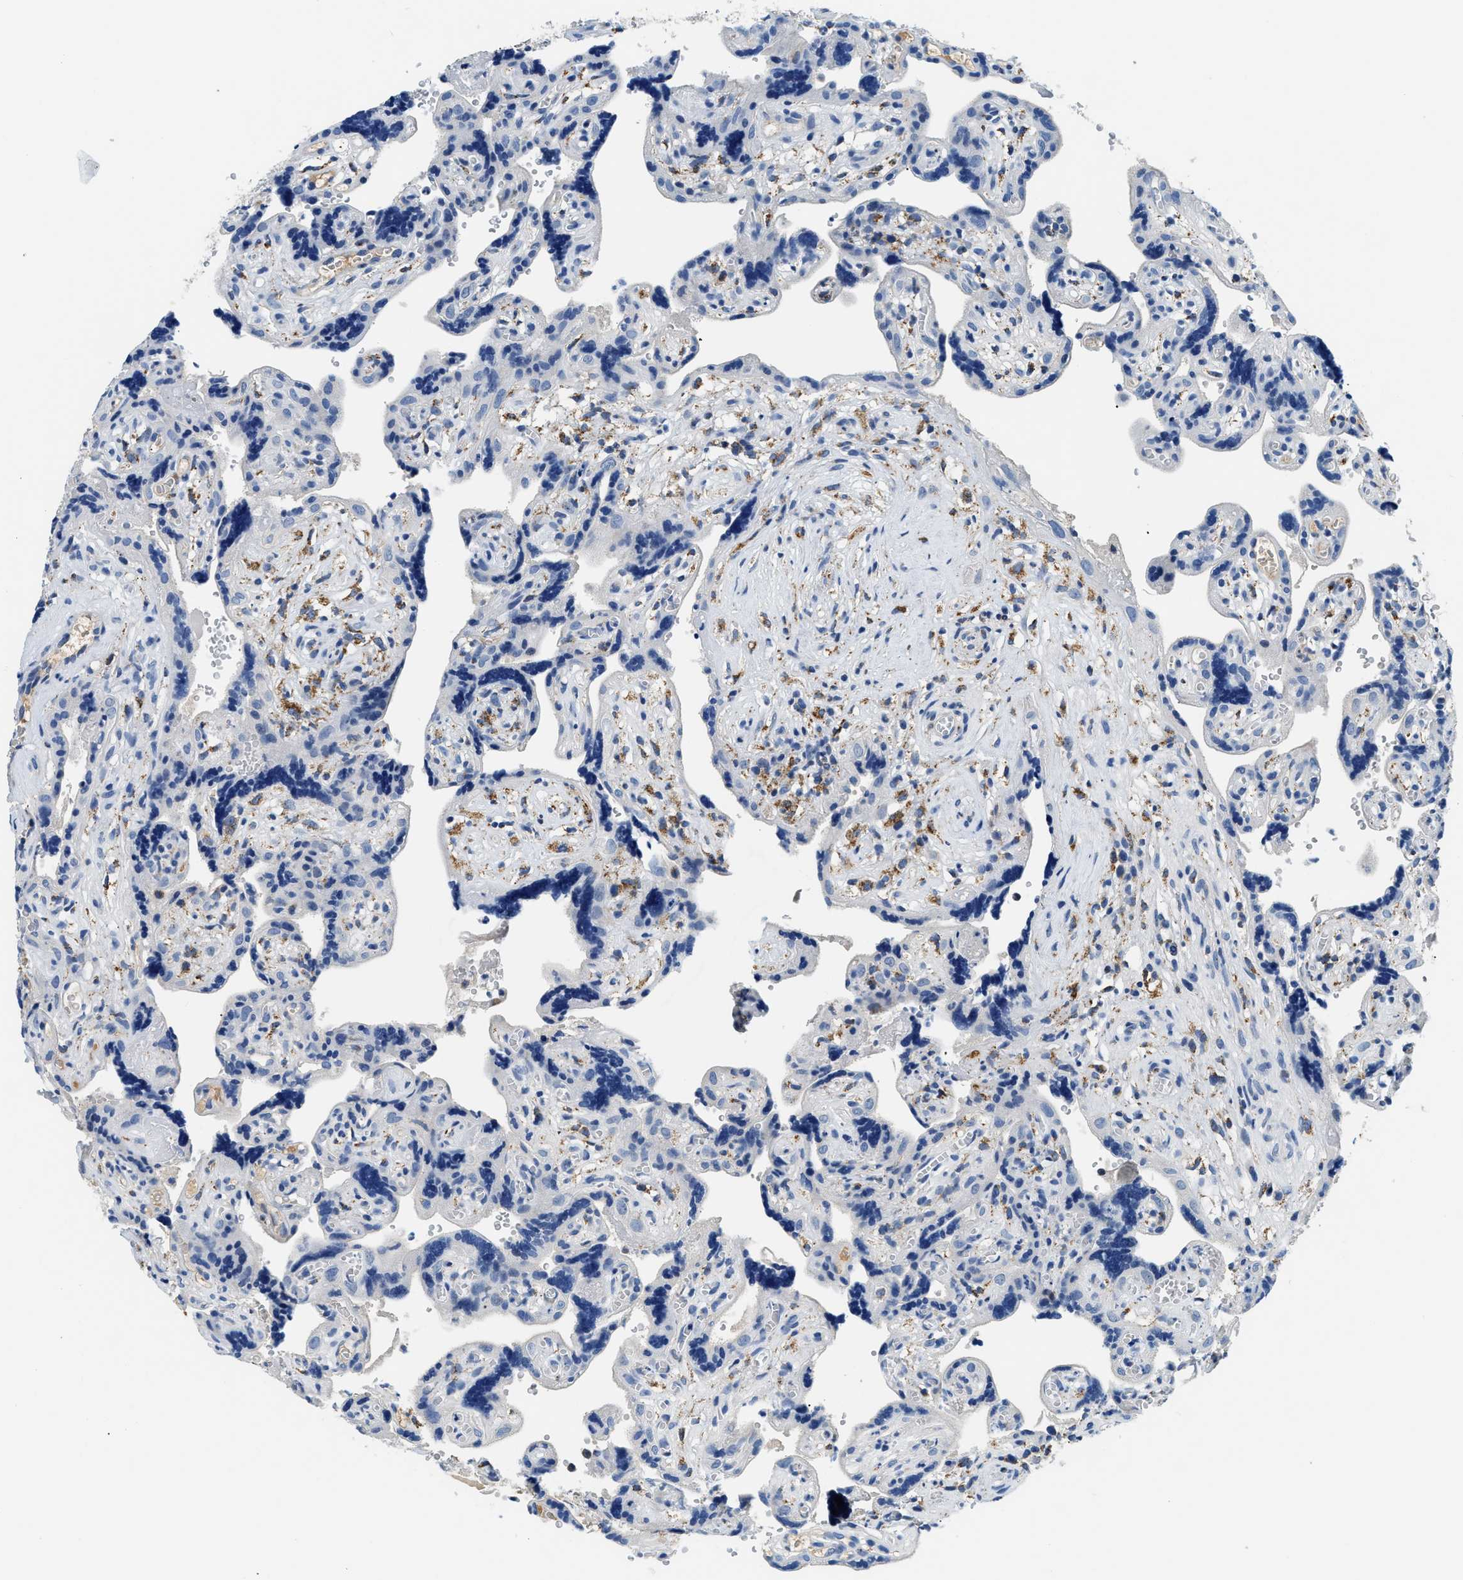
{"staining": {"intensity": "negative", "quantity": "none", "location": "none"}, "tissue": "placenta", "cell_type": "Decidual cells", "image_type": "normal", "snomed": [{"axis": "morphology", "description": "Normal tissue, NOS"}, {"axis": "topography", "description": "Placenta"}], "caption": "The micrograph shows no staining of decidual cells in unremarkable placenta.", "gene": "PCK2", "patient": {"sex": "female", "age": 30}}